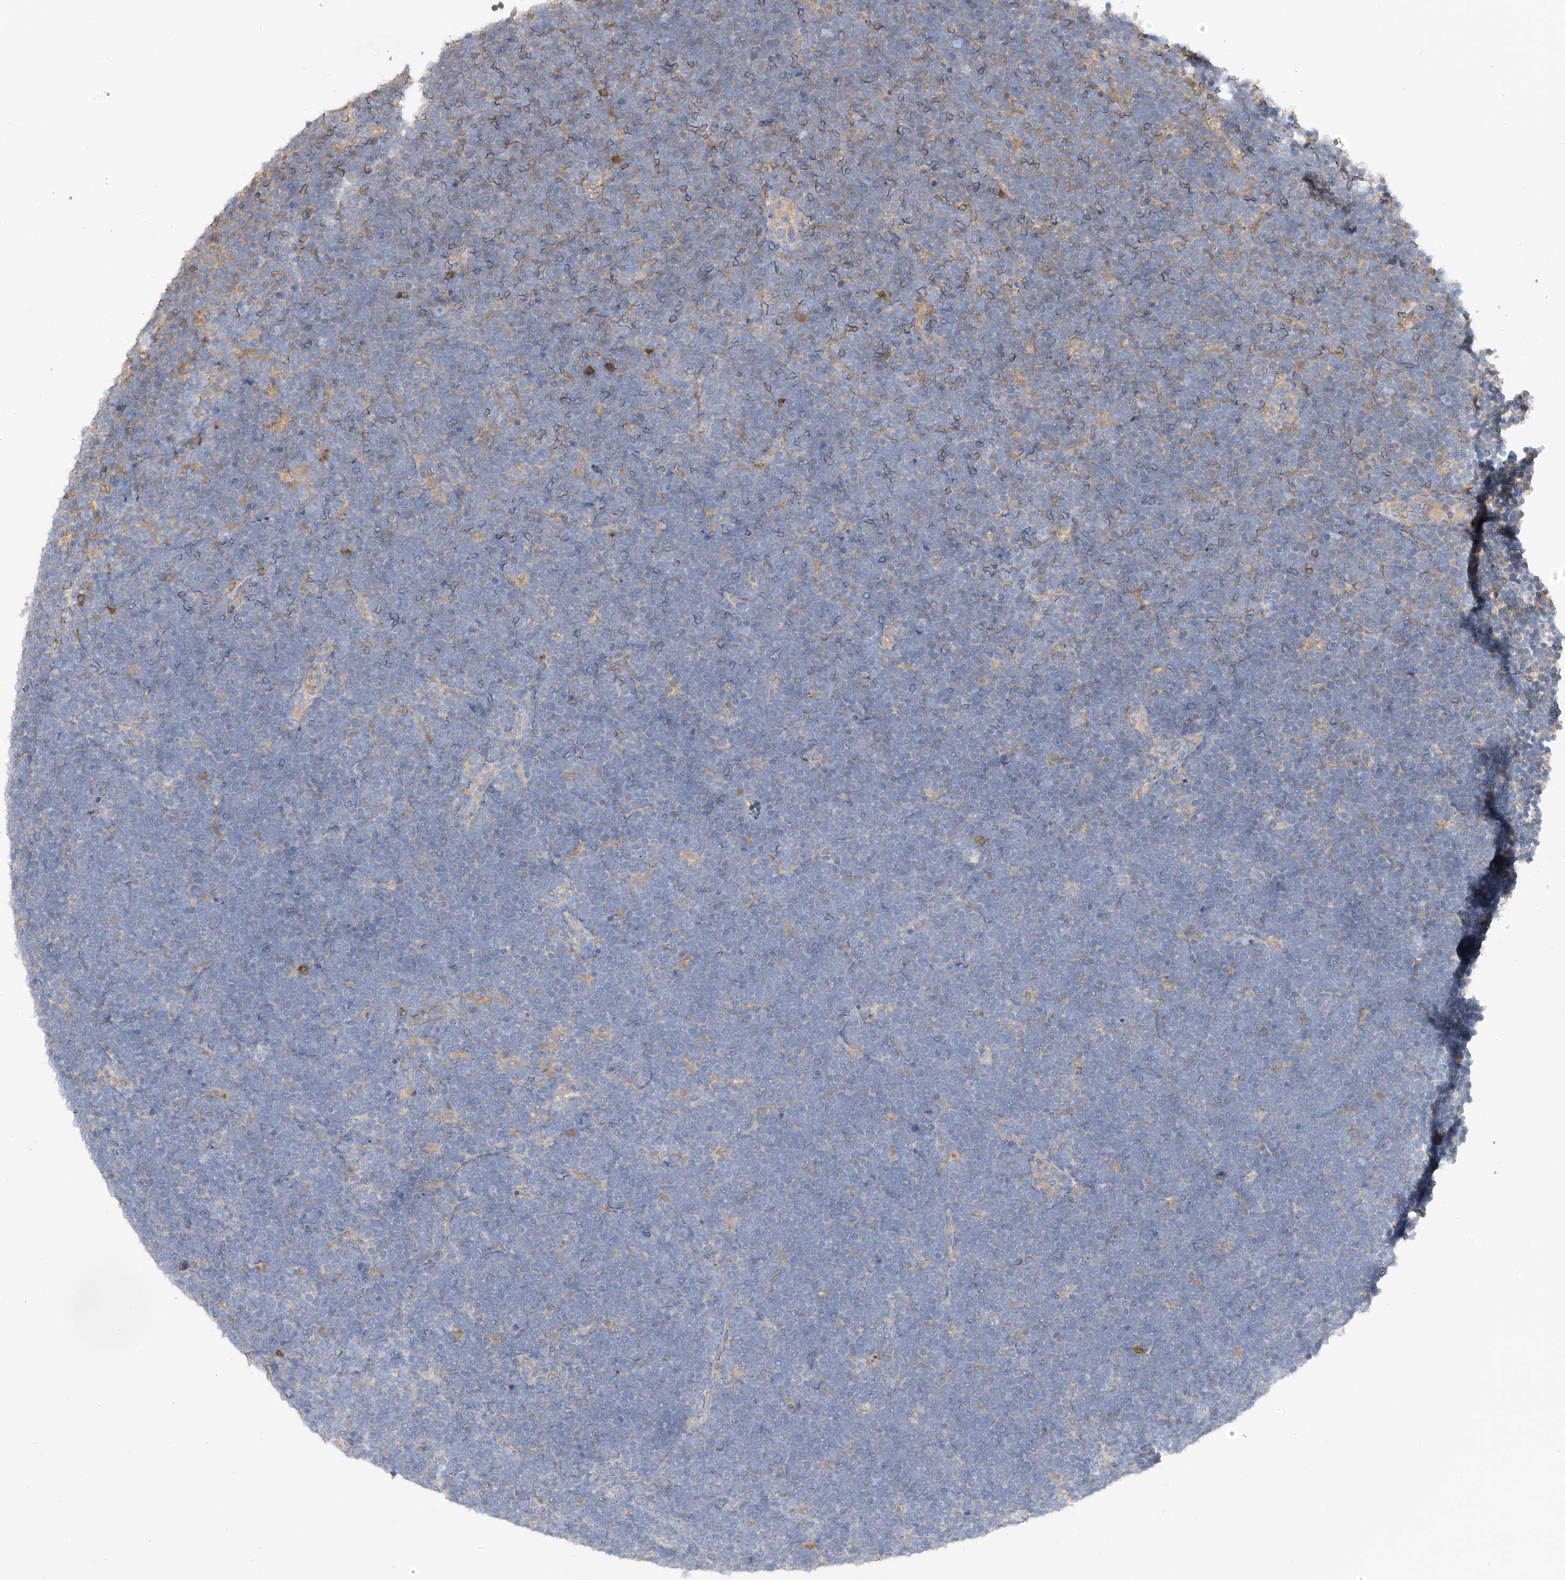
{"staining": {"intensity": "negative", "quantity": "none", "location": "none"}, "tissue": "lymphoma", "cell_type": "Tumor cells", "image_type": "cancer", "snomed": [{"axis": "morphology", "description": "Malignant lymphoma, non-Hodgkin's type, High grade"}, {"axis": "topography", "description": "Lymph node"}], "caption": "Immunohistochemistry photomicrograph of lymphoma stained for a protein (brown), which exhibits no expression in tumor cells.", "gene": "GALNTL6", "patient": {"sex": "male", "age": 13}}